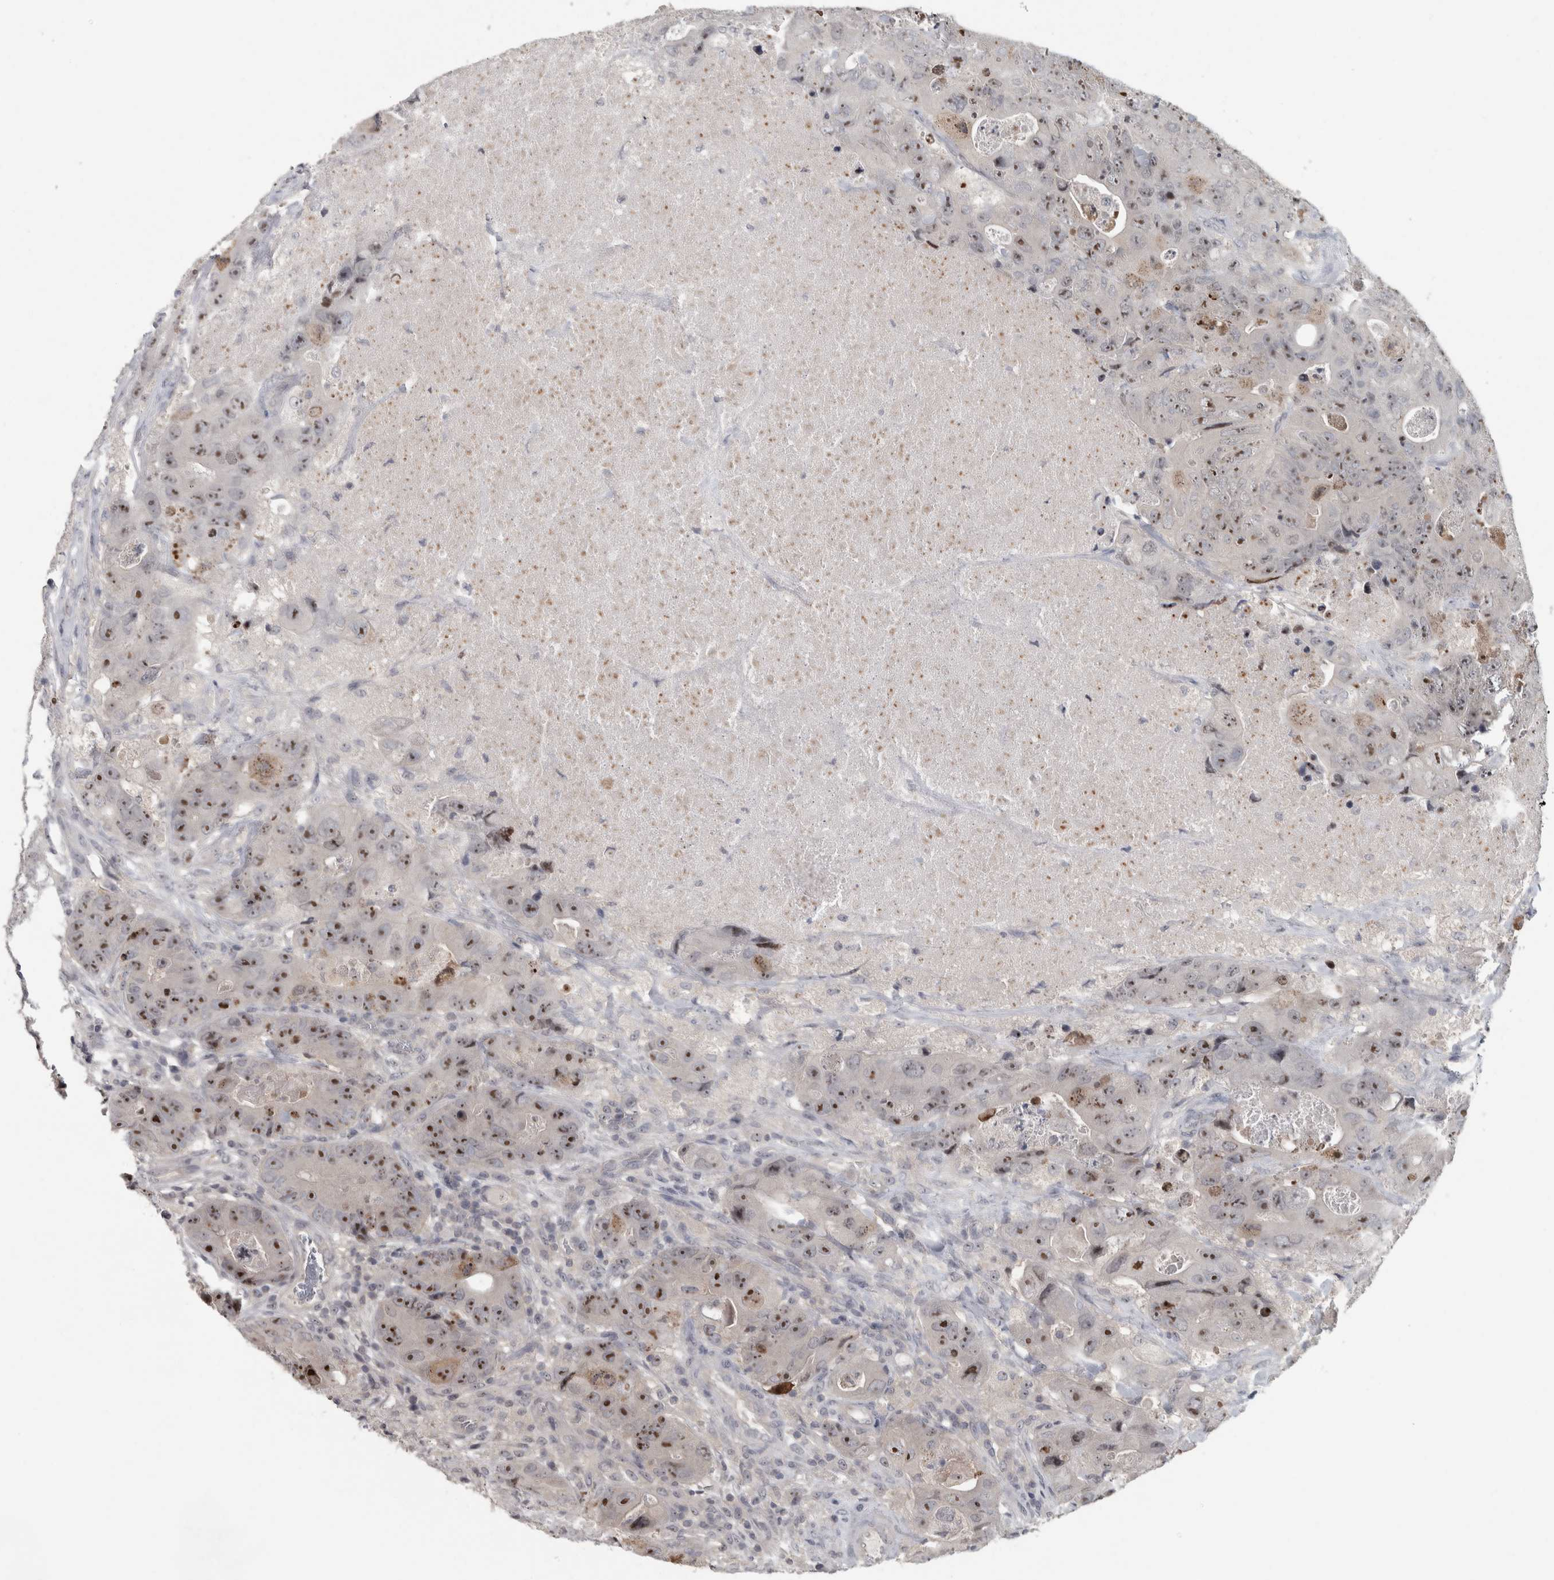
{"staining": {"intensity": "strong", "quantity": ">75%", "location": "nuclear"}, "tissue": "colorectal cancer", "cell_type": "Tumor cells", "image_type": "cancer", "snomed": [{"axis": "morphology", "description": "Adenocarcinoma, NOS"}, {"axis": "topography", "description": "Colon"}], "caption": "Immunohistochemistry (IHC) image of human colorectal cancer stained for a protein (brown), which displays high levels of strong nuclear staining in about >75% of tumor cells.", "gene": "RBM28", "patient": {"sex": "female", "age": 46}}